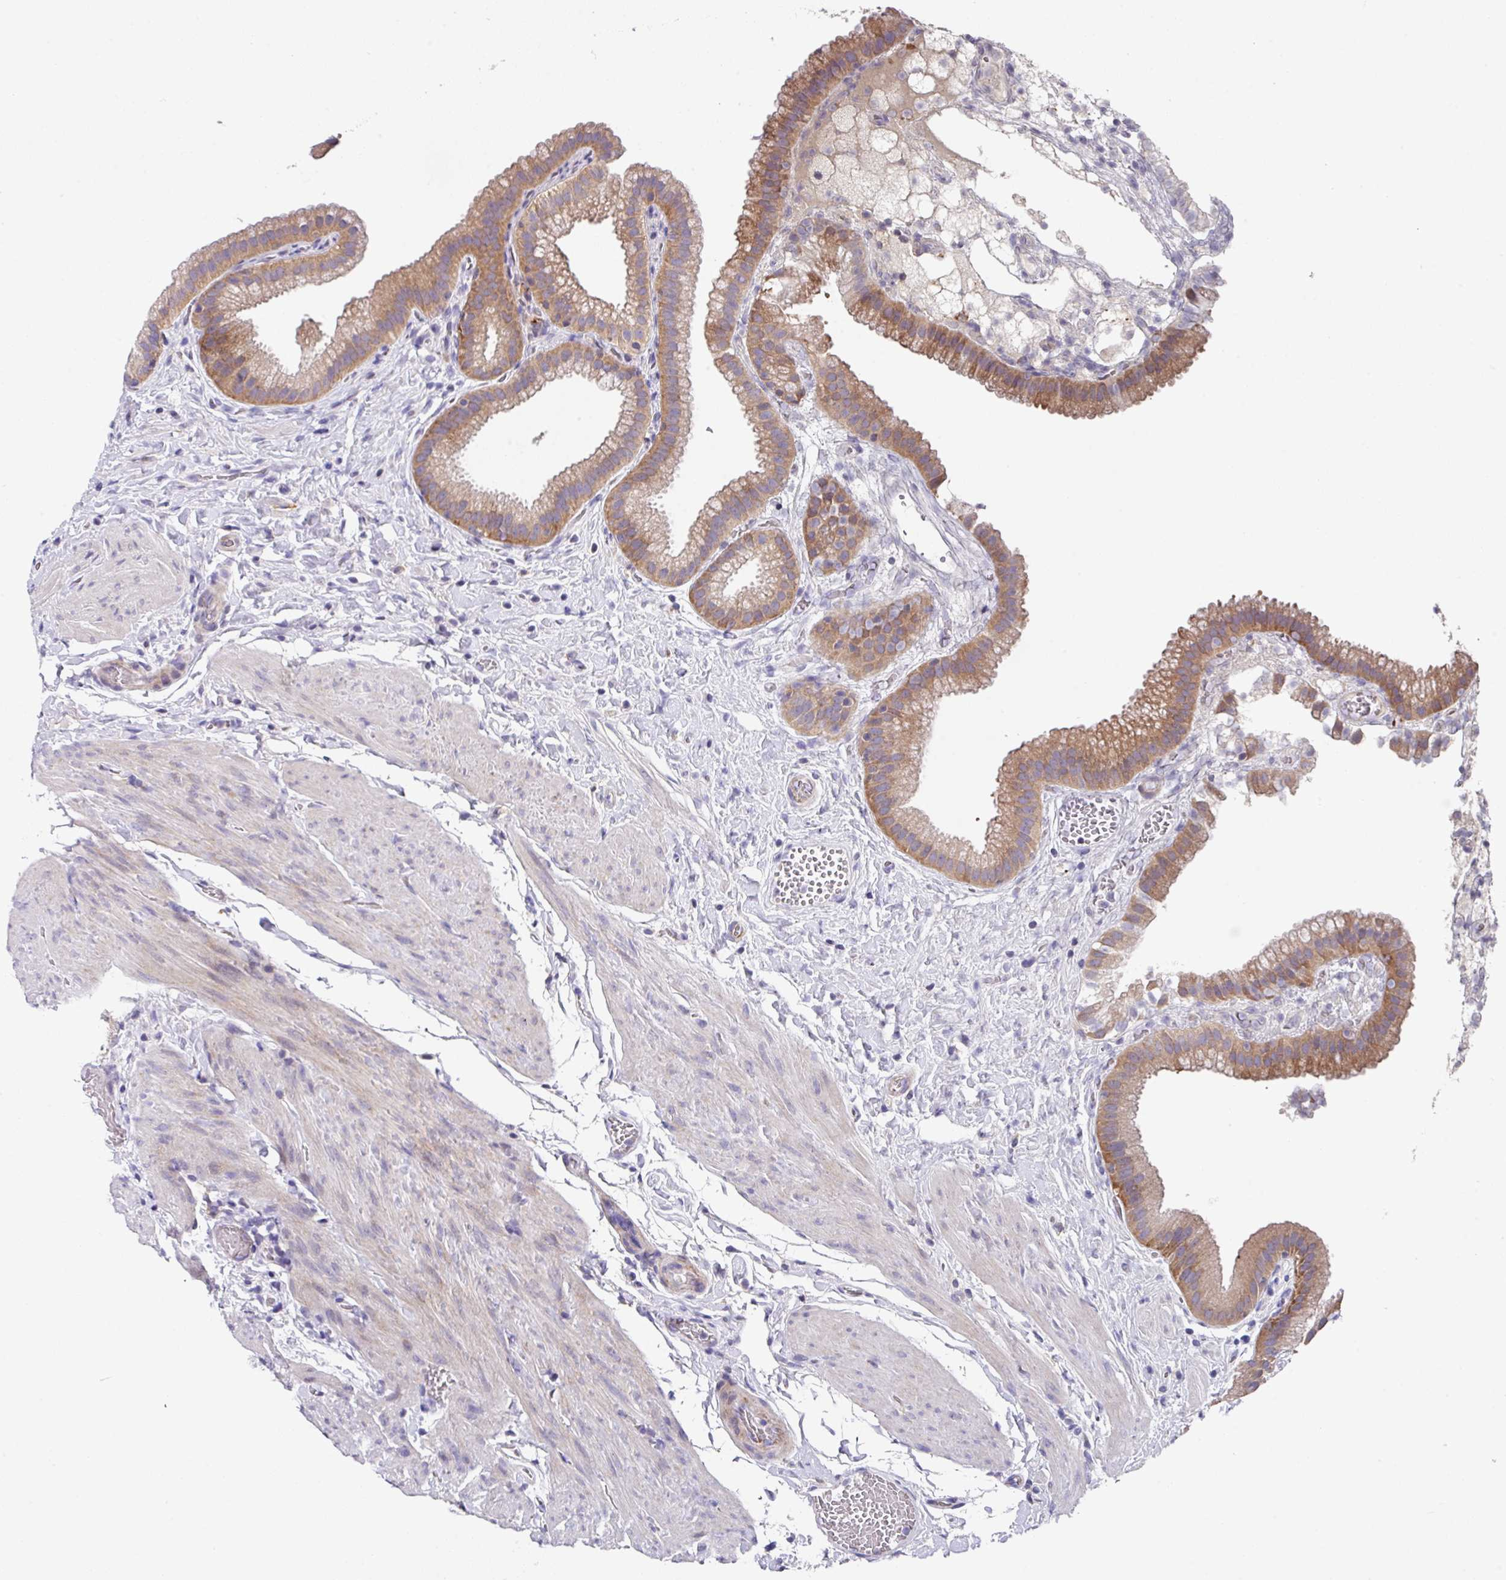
{"staining": {"intensity": "moderate", "quantity": ">75%", "location": "cytoplasmic/membranous"}, "tissue": "gallbladder", "cell_type": "Glandular cells", "image_type": "normal", "snomed": [{"axis": "morphology", "description": "Normal tissue, NOS"}, {"axis": "topography", "description": "Gallbladder"}], "caption": "Glandular cells reveal medium levels of moderate cytoplasmic/membranous expression in approximately >75% of cells in benign human gallbladder. The staining was performed using DAB (3,3'-diaminobenzidine) to visualize the protein expression in brown, while the nuclei were stained in blue with hematoxylin (Magnification: 20x).", "gene": "EIF4B", "patient": {"sex": "female", "age": 63}}